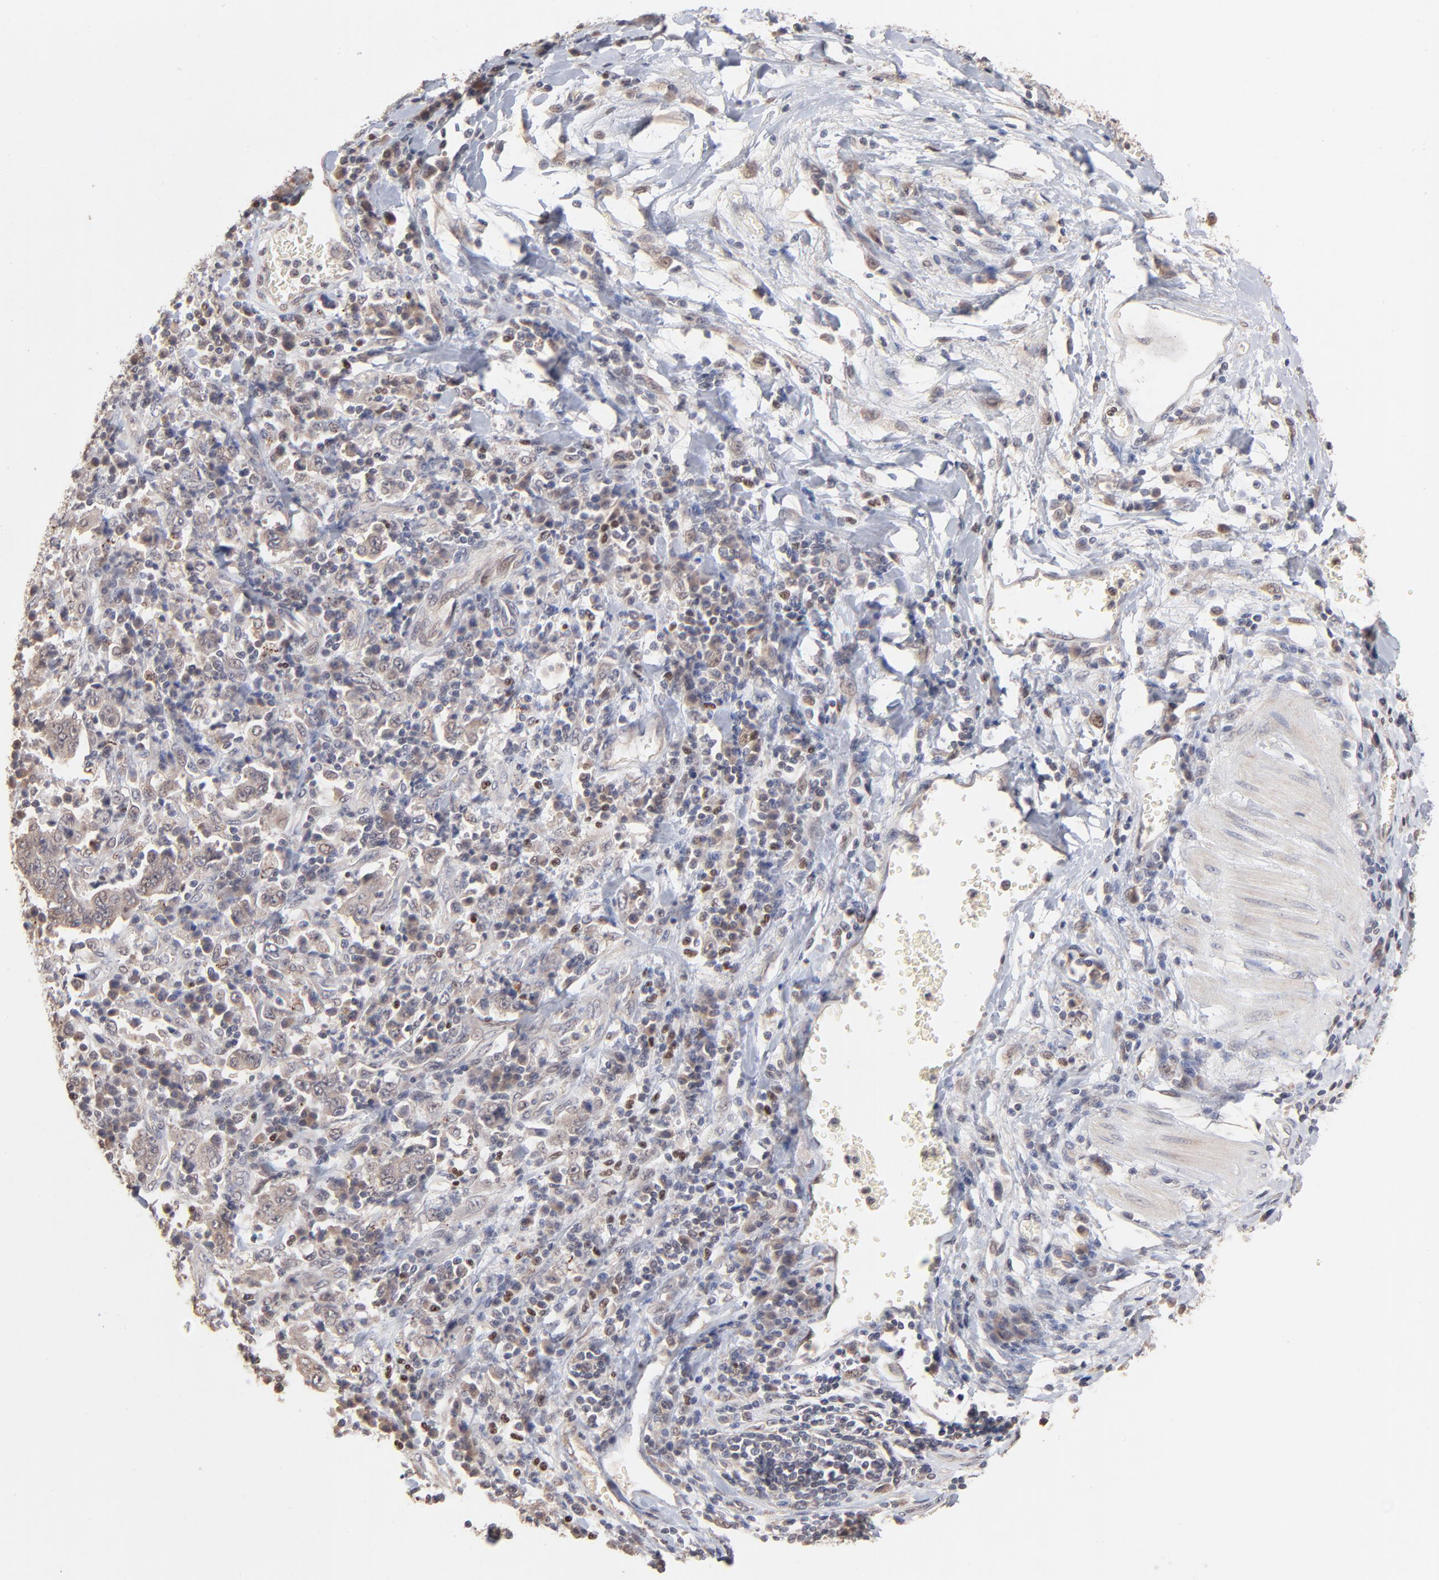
{"staining": {"intensity": "weak", "quantity": "25%-75%", "location": "cytoplasmic/membranous,nuclear"}, "tissue": "stomach cancer", "cell_type": "Tumor cells", "image_type": "cancer", "snomed": [{"axis": "morphology", "description": "Normal tissue, NOS"}, {"axis": "morphology", "description": "Adenocarcinoma, NOS"}, {"axis": "topography", "description": "Stomach, upper"}, {"axis": "topography", "description": "Stomach"}], "caption": "Adenocarcinoma (stomach) stained with DAB (3,3'-diaminobenzidine) IHC displays low levels of weak cytoplasmic/membranous and nuclear staining in about 25%-75% of tumor cells.", "gene": "MSL2", "patient": {"sex": "male", "age": 59}}